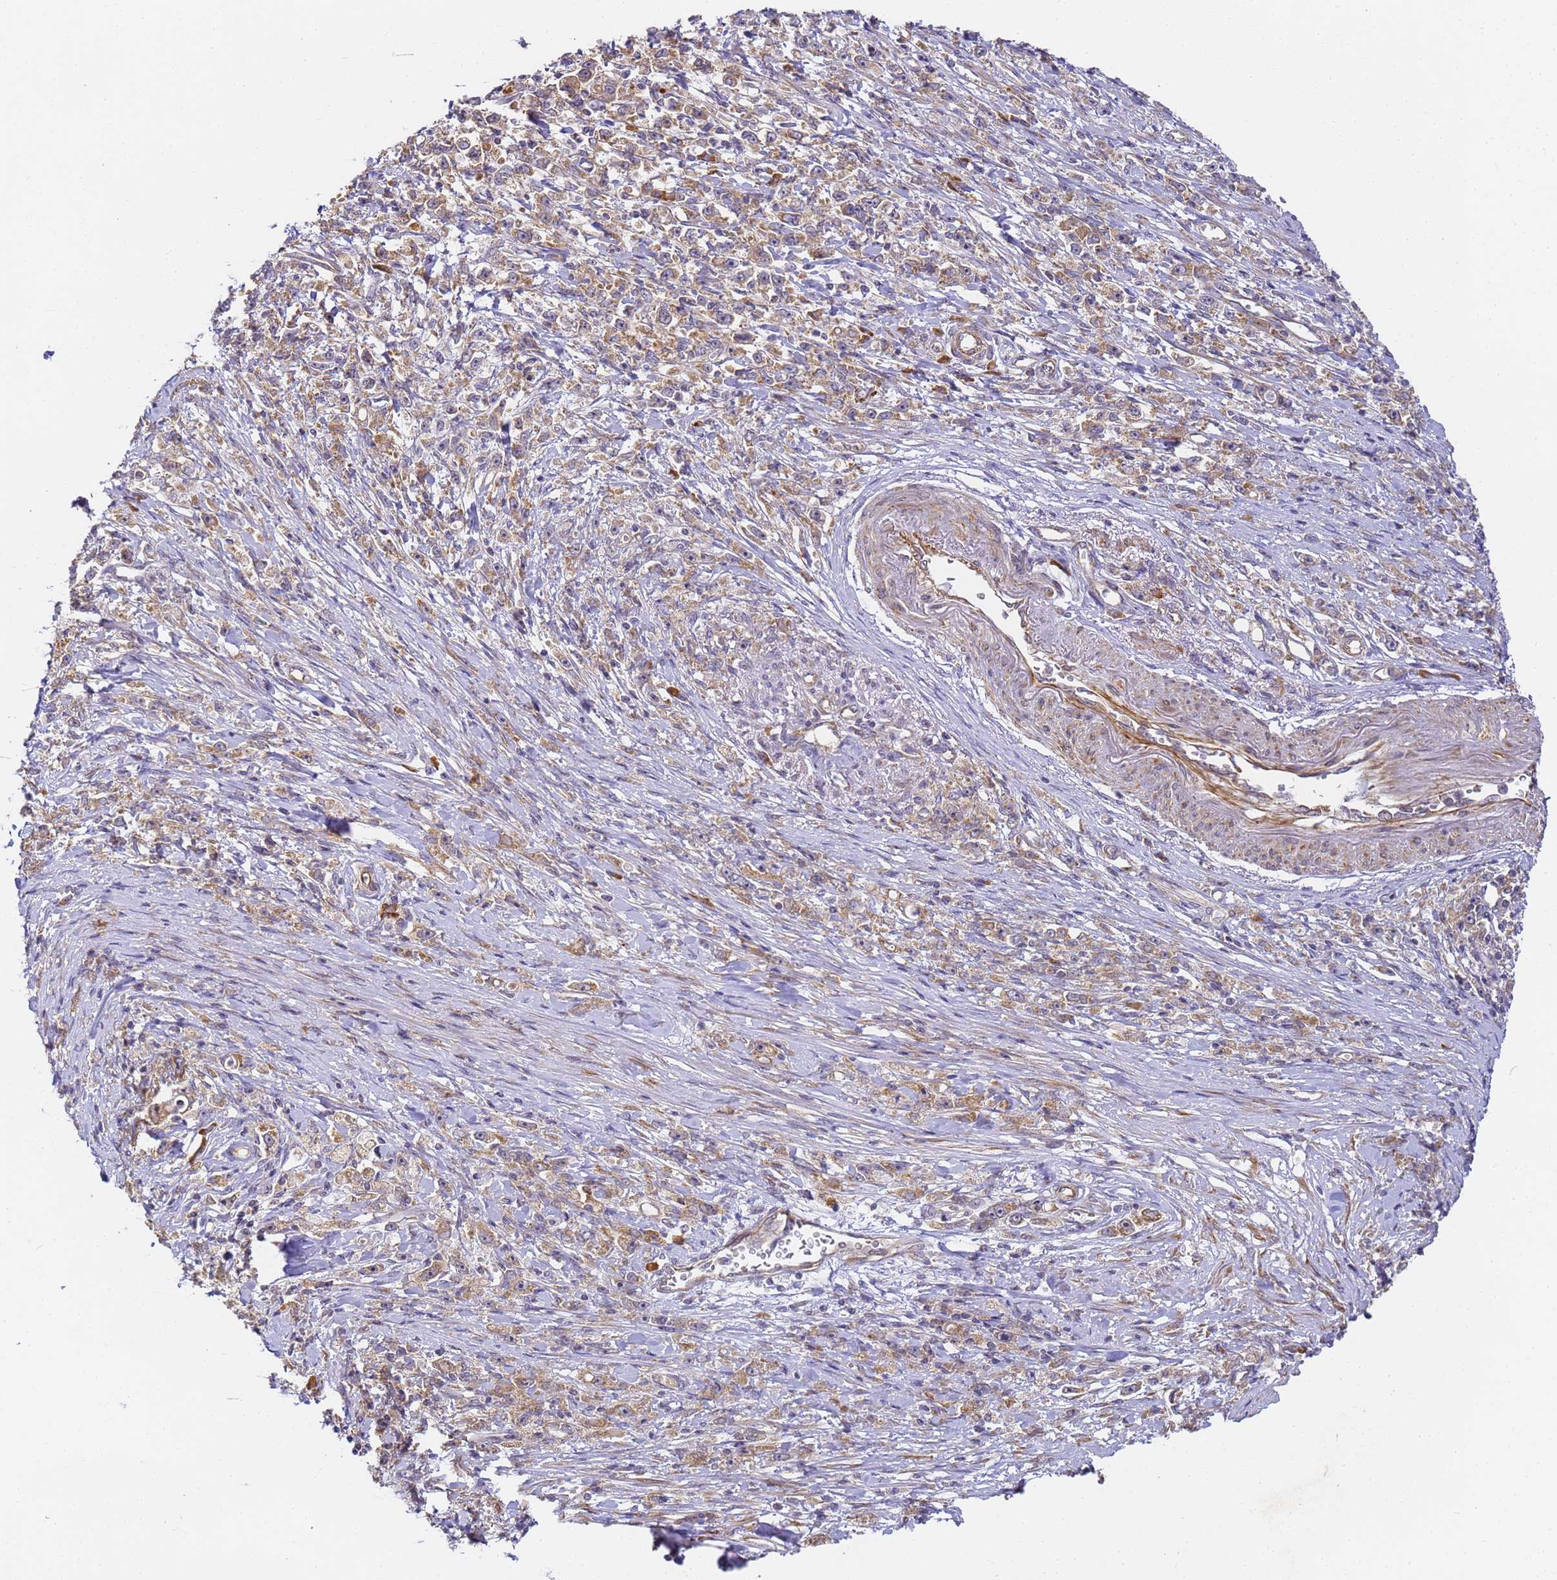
{"staining": {"intensity": "moderate", "quantity": "25%-75%", "location": "cytoplasmic/membranous"}, "tissue": "stomach cancer", "cell_type": "Tumor cells", "image_type": "cancer", "snomed": [{"axis": "morphology", "description": "Adenocarcinoma, NOS"}, {"axis": "topography", "description": "Stomach"}], "caption": "Human stomach cancer stained with a protein marker exhibits moderate staining in tumor cells.", "gene": "RPL13A", "patient": {"sex": "female", "age": 59}}